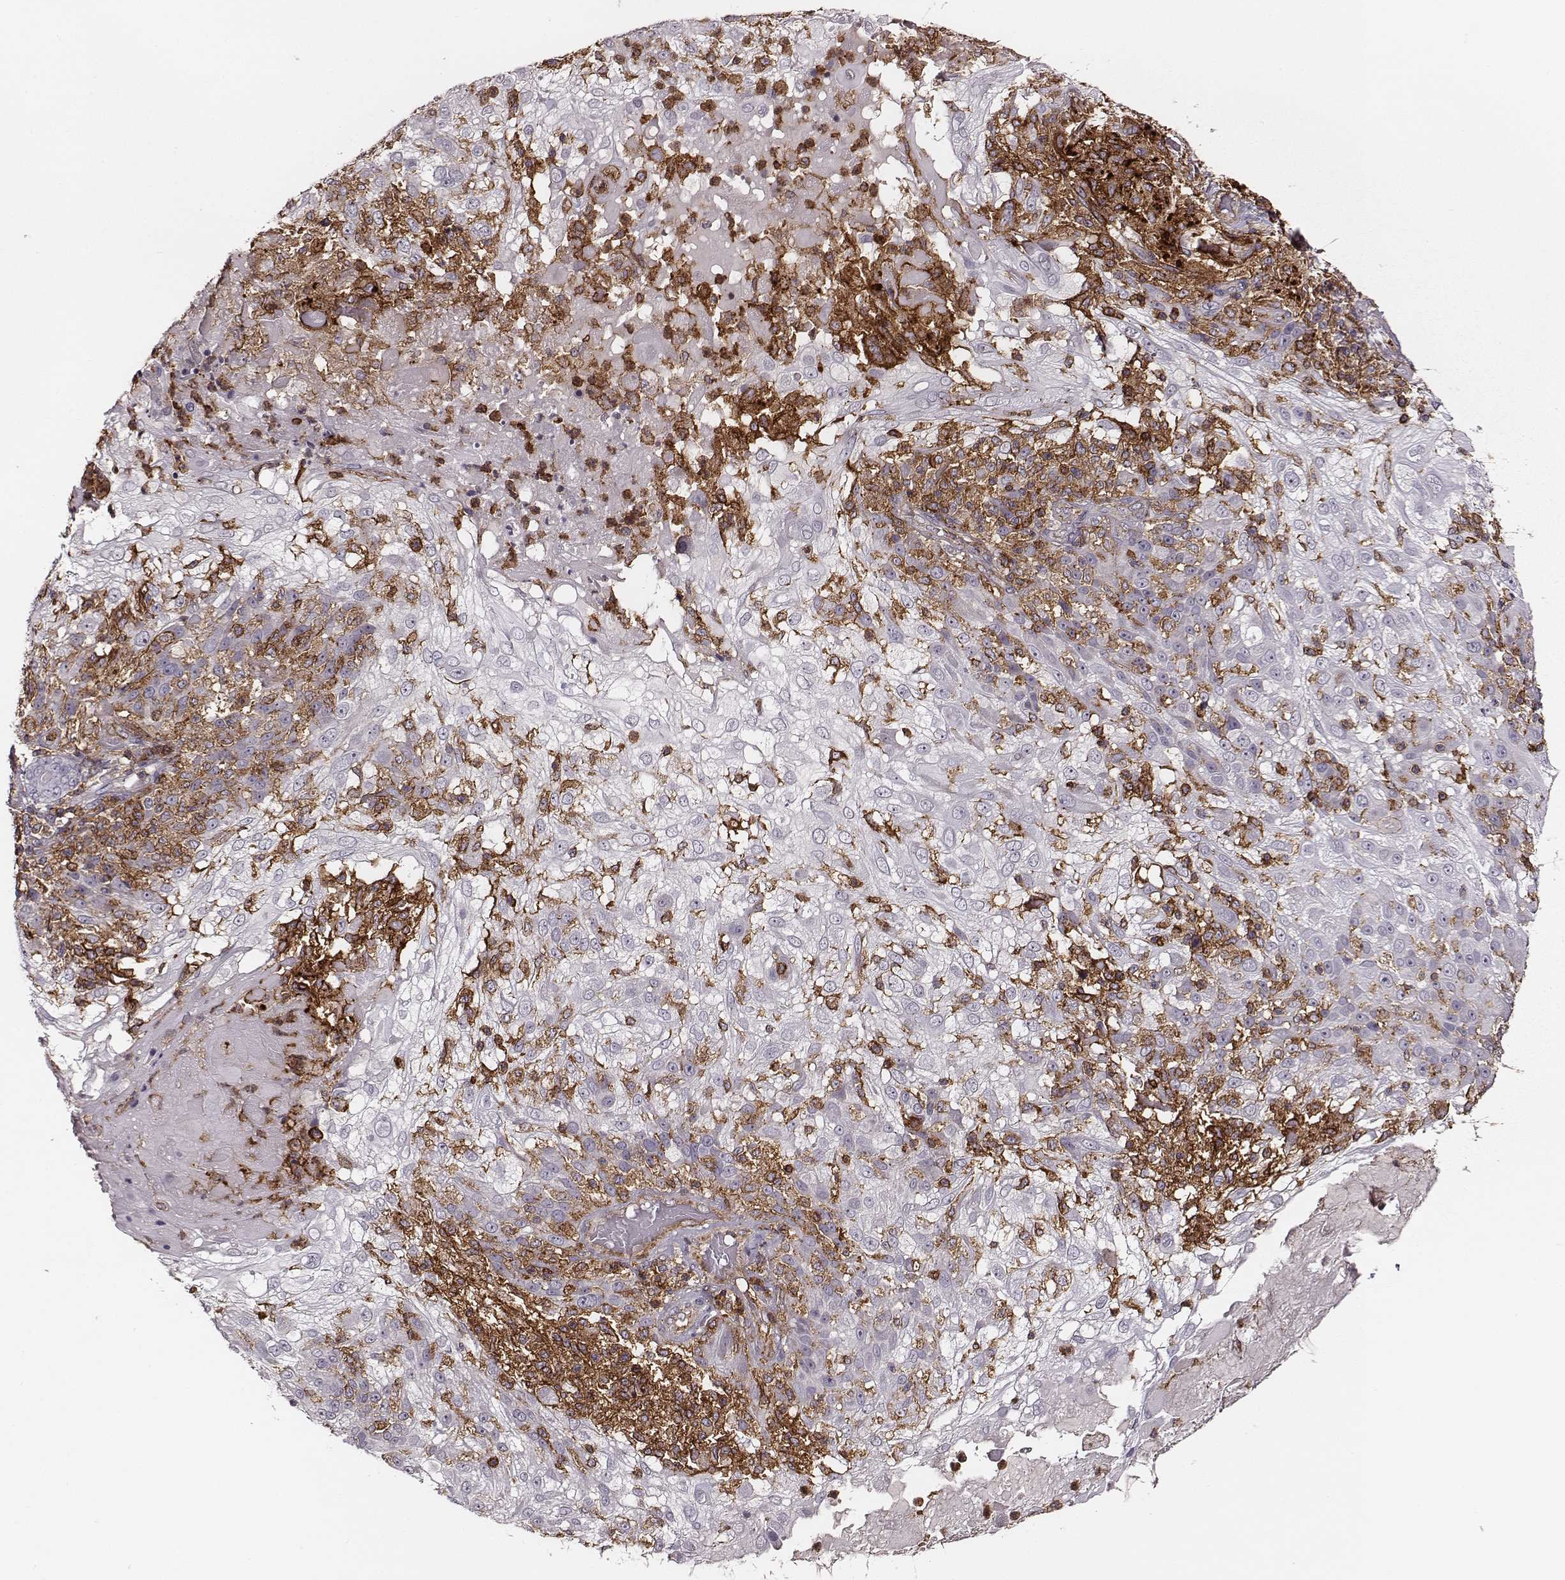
{"staining": {"intensity": "negative", "quantity": "none", "location": "none"}, "tissue": "skin cancer", "cell_type": "Tumor cells", "image_type": "cancer", "snomed": [{"axis": "morphology", "description": "Normal tissue, NOS"}, {"axis": "morphology", "description": "Squamous cell carcinoma, NOS"}, {"axis": "topography", "description": "Skin"}], "caption": "There is no significant expression in tumor cells of skin cancer (squamous cell carcinoma).", "gene": "ZYX", "patient": {"sex": "female", "age": 83}}